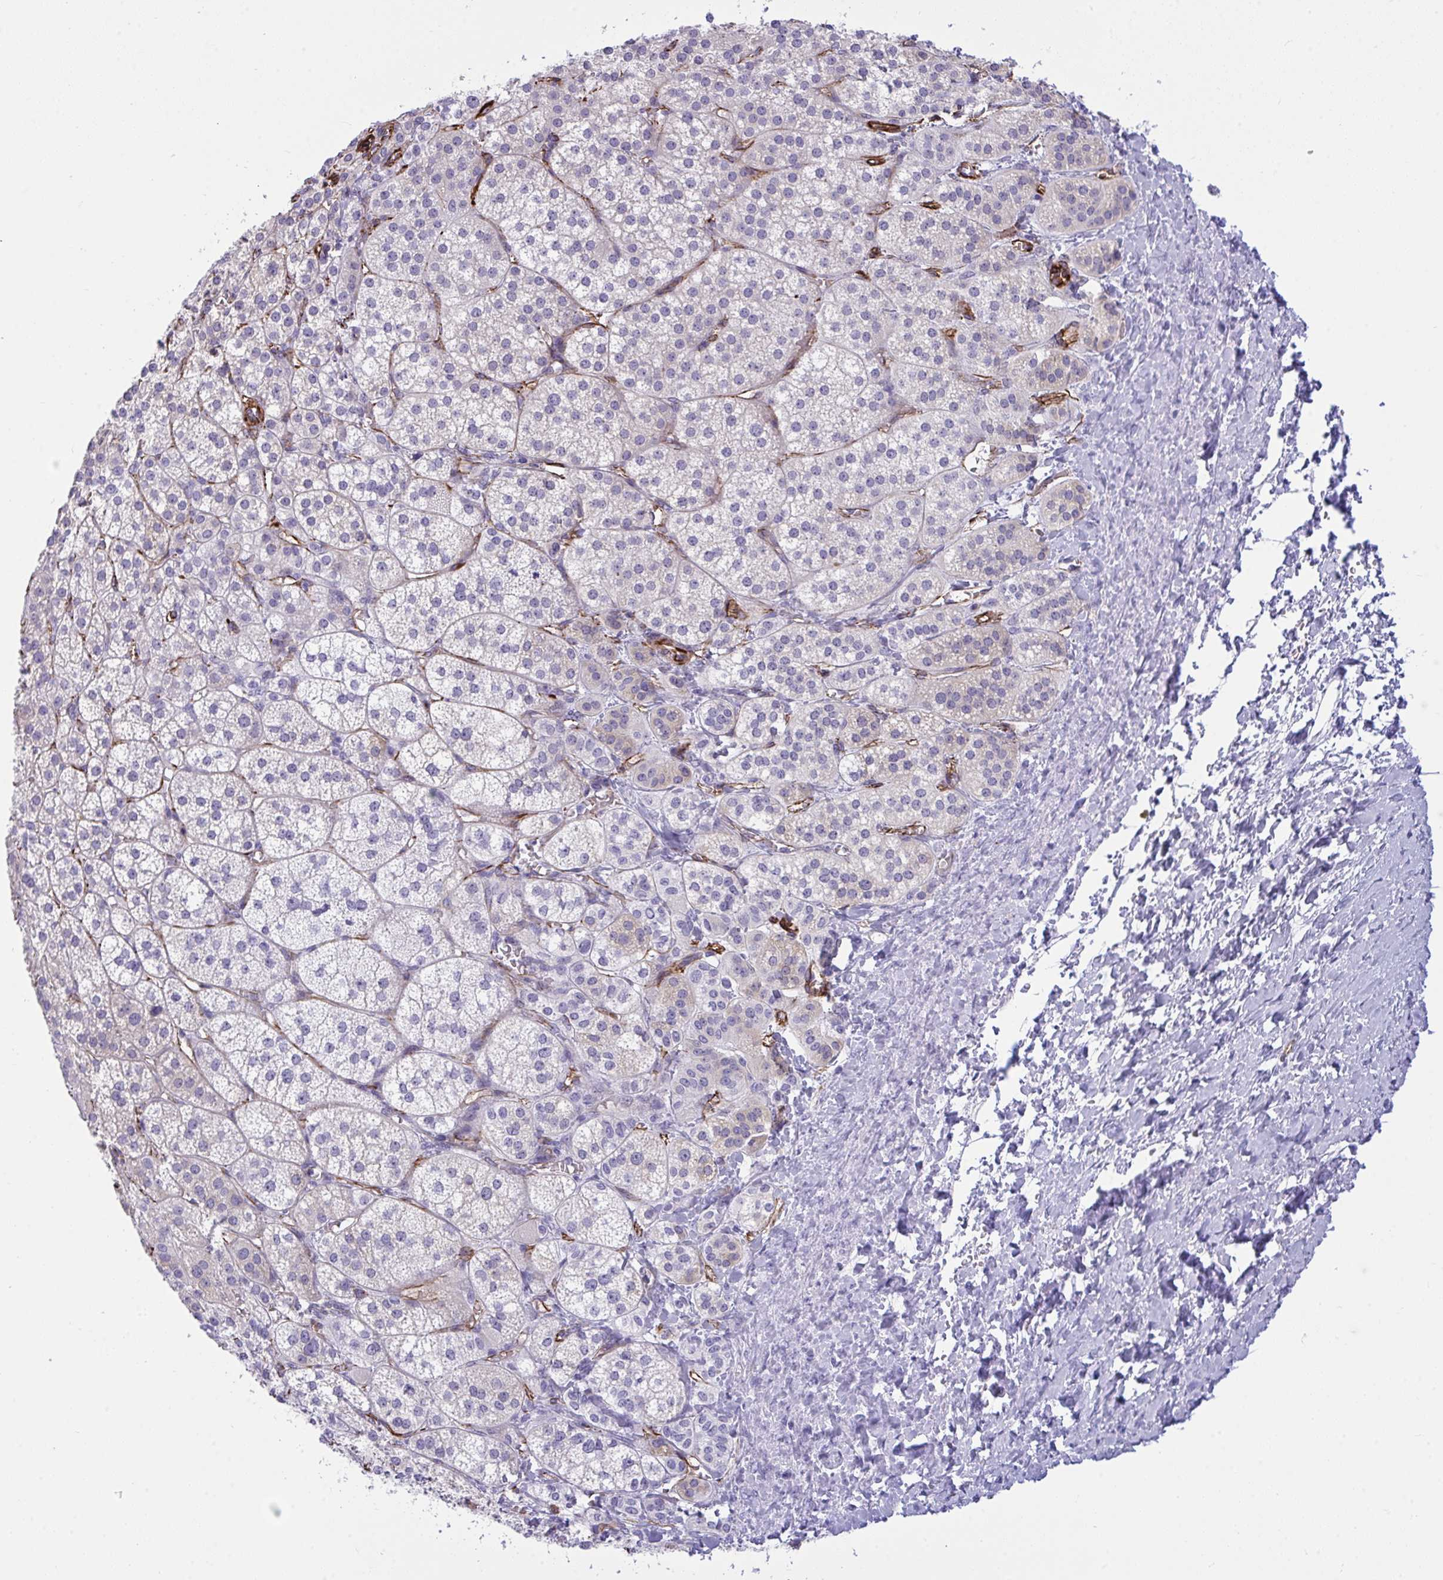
{"staining": {"intensity": "negative", "quantity": "none", "location": "none"}, "tissue": "adrenal gland", "cell_type": "Glandular cells", "image_type": "normal", "snomed": [{"axis": "morphology", "description": "Normal tissue, NOS"}, {"axis": "topography", "description": "Adrenal gland"}], "caption": "Adrenal gland was stained to show a protein in brown. There is no significant positivity in glandular cells. (Immunohistochemistry (ihc), brightfield microscopy, high magnification).", "gene": "SLC35B1", "patient": {"sex": "female", "age": 60}}